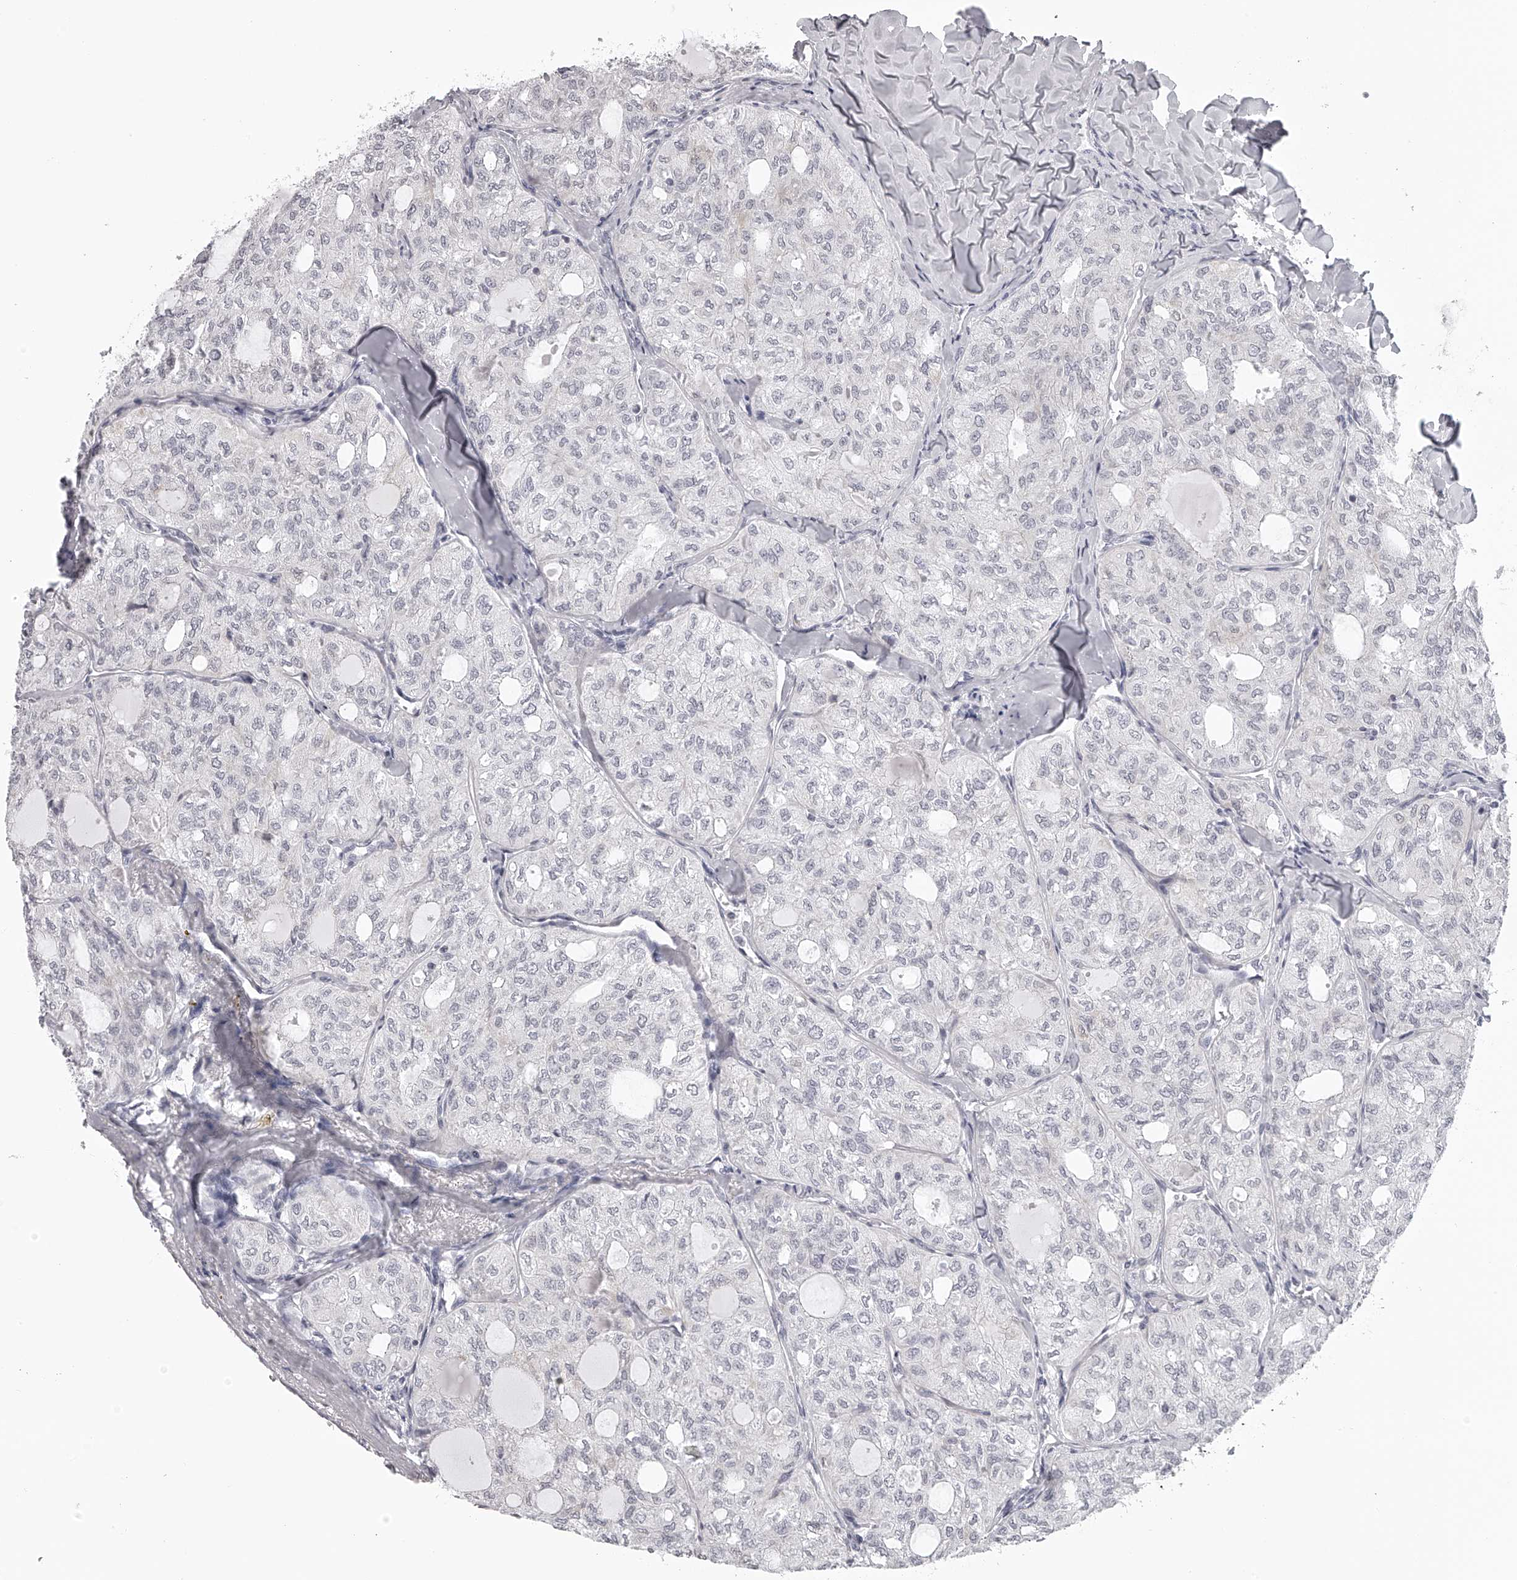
{"staining": {"intensity": "negative", "quantity": "none", "location": "none"}, "tissue": "thyroid cancer", "cell_type": "Tumor cells", "image_type": "cancer", "snomed": [{"axis": "morphology", "description": "Follicular adenoma carcinoma, NOS"}, {"axis": "topography", "description": "Thyroid gland"}], "caption": "This is an immunohistochemistry (IHC) histopathology image of thyroid cancer (follicular adenoma carcinoma). There is no staining in tumor cells.", "gene": "SEC11C", "patient": {"sex": "male", "age": 75}}